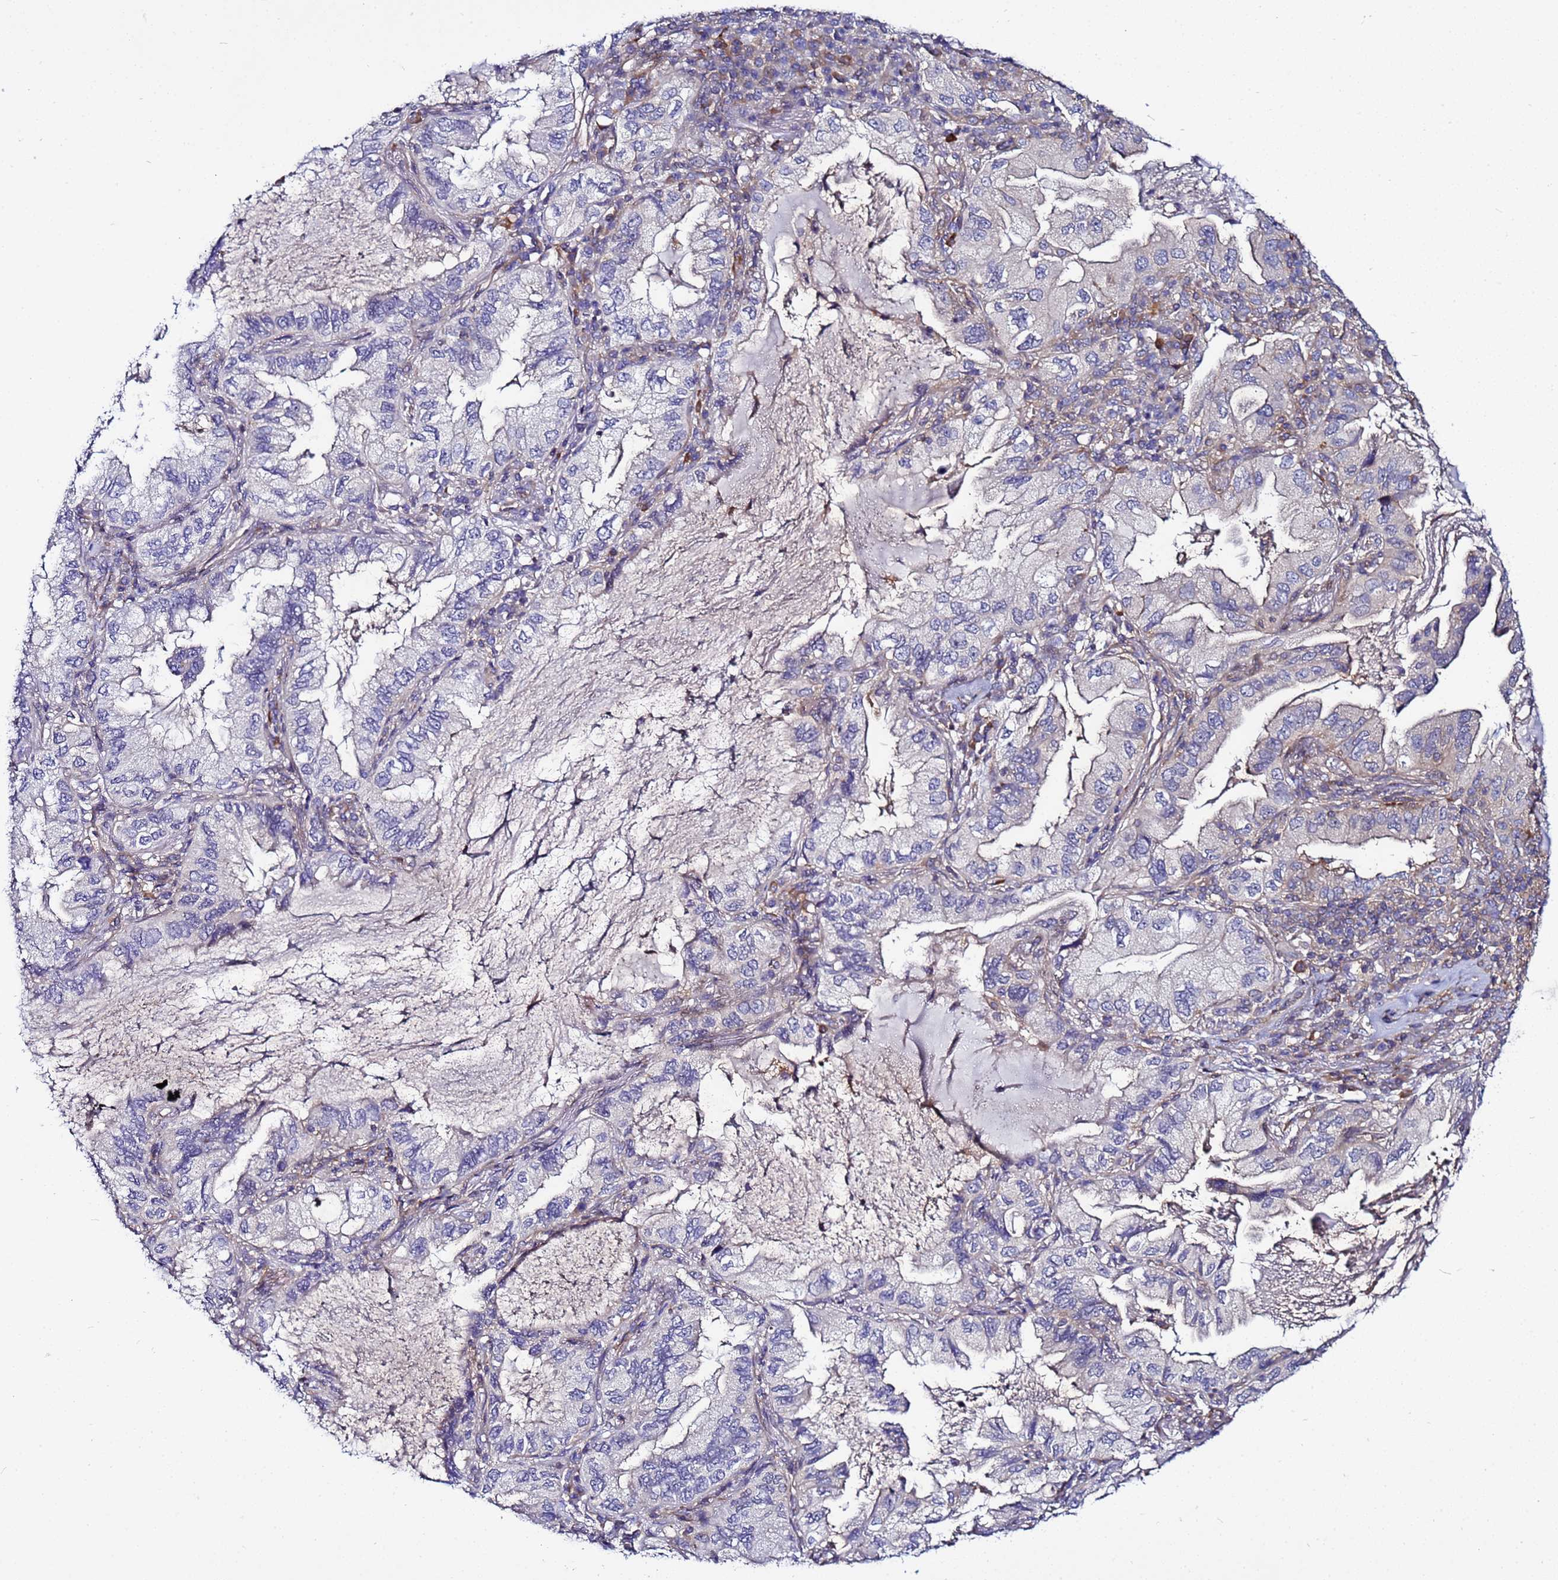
{"staining": {"intensity": "weak", "quantity": "<25%", "location": "cytoplasmic/membranous"}, "tissue": "lung cancer", "cell_type": "Tumor cells", "image_type": "cancer", "snomed": [{"axis": "morphology", "description": "Adenocarcinoma, NOS"}, {"axis": "topography", "description": "Lung"}], "caption": "The micrograph demonstrates no staining of tumor cells in lung cancer (adenocarcinoma).", "gene": "STK38", "patient": {"sex": "female", "age": 69}}